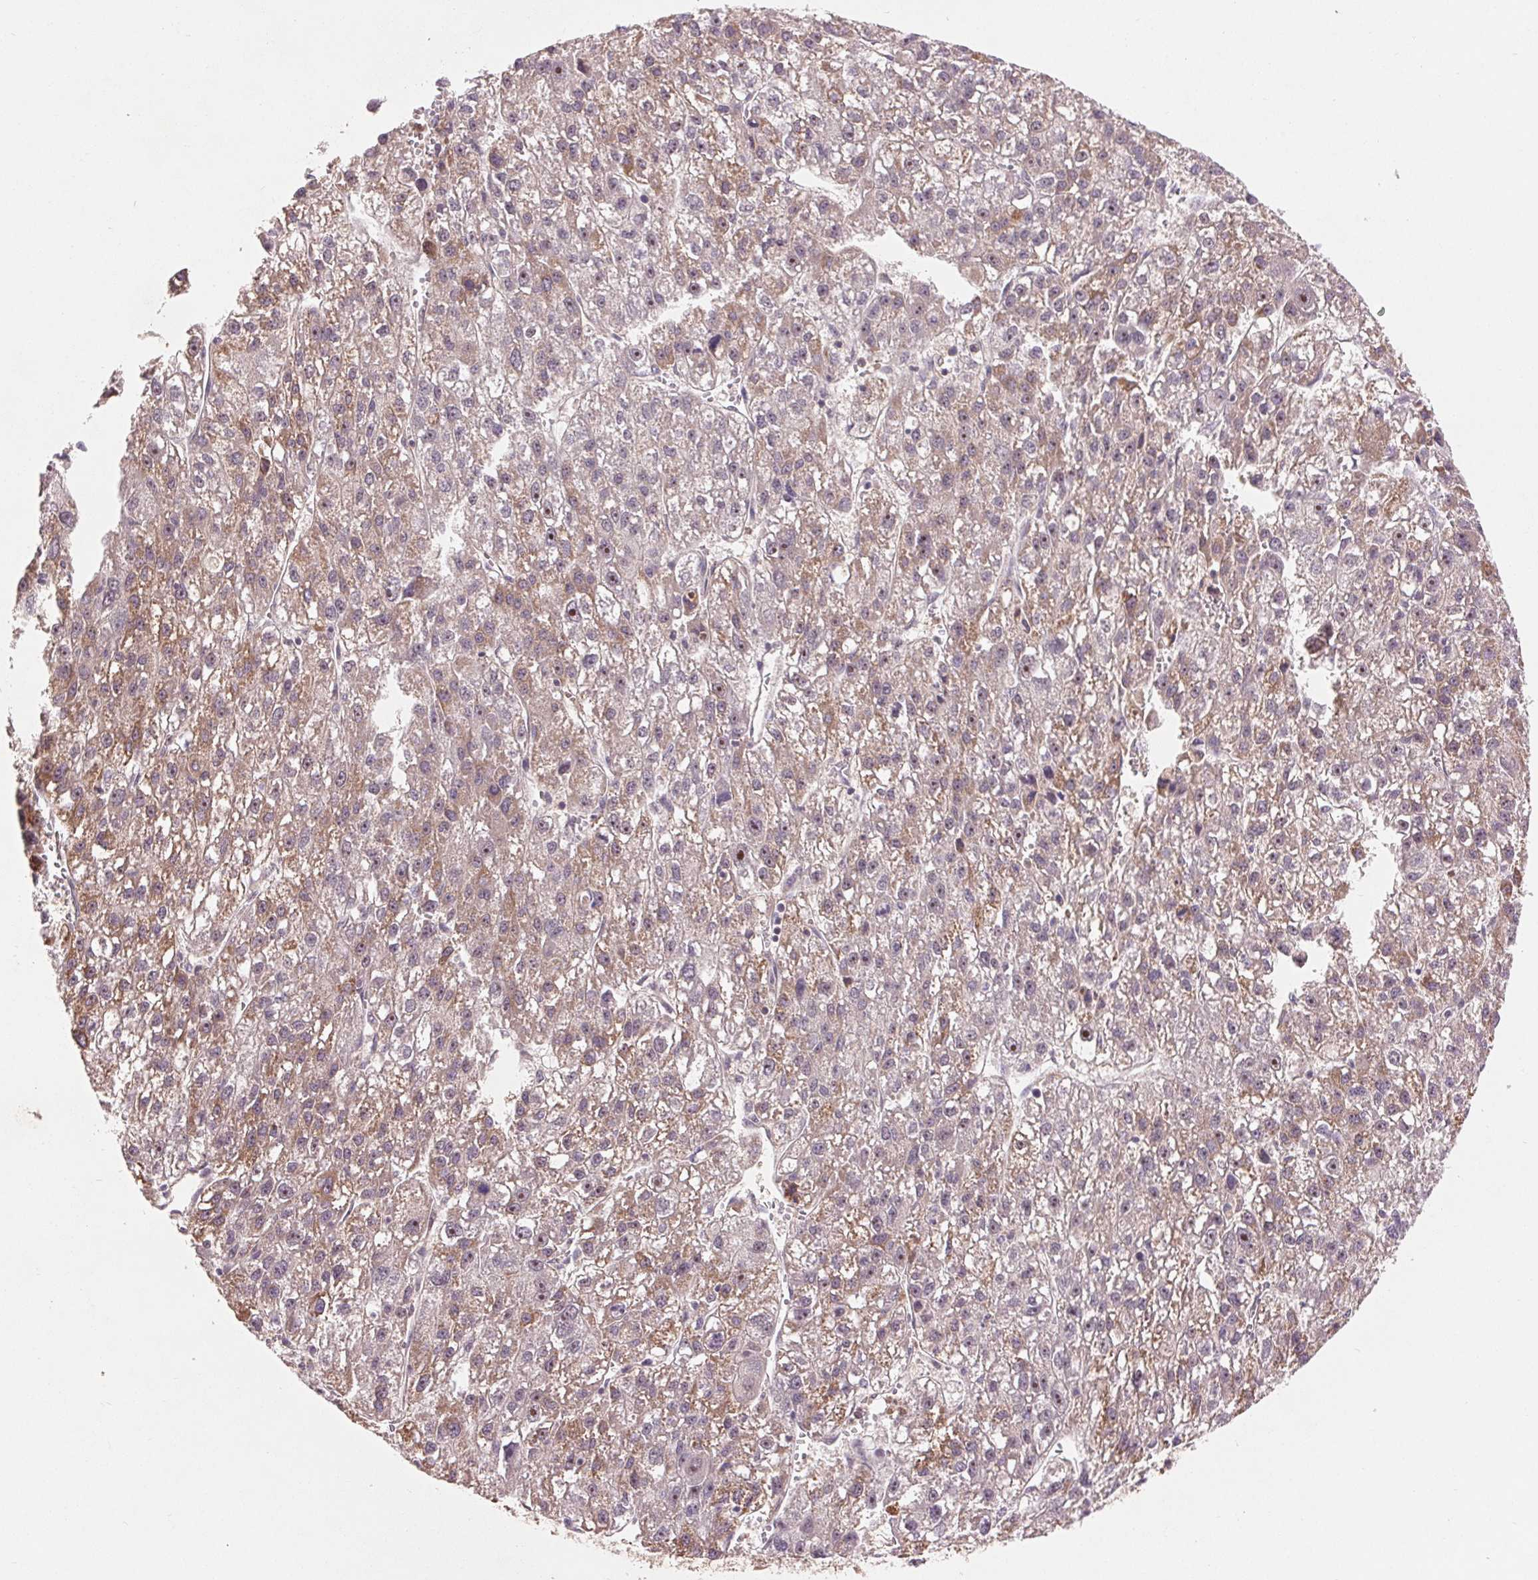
{"staining": {"intensity": "moderate", "quantity": "25%-75%", "location": "cytoplasmic/membranous"}, "tissue": "liver cancer", "cell_type": "Tumor cells", "image_type": "cancer", "snomed": [{"axis": "morphology", "description": "Carcinoma, Hepatocellular, NOS"}, {"axis": "topography", "description": "Liver"}], "caption": "Immunohistochemistry (IHC) micrograph of neoplastic tissue: liver cancer stained using immunohistochemistry shows medium levels of moderate protein expression localized specifically in the cytoplasmic/membranous of tumor cells, appearing as a cytoplasmic/membranous brown color.", "gene": "RANBP3L", "patient": {"sex": "female", "age": 70}}